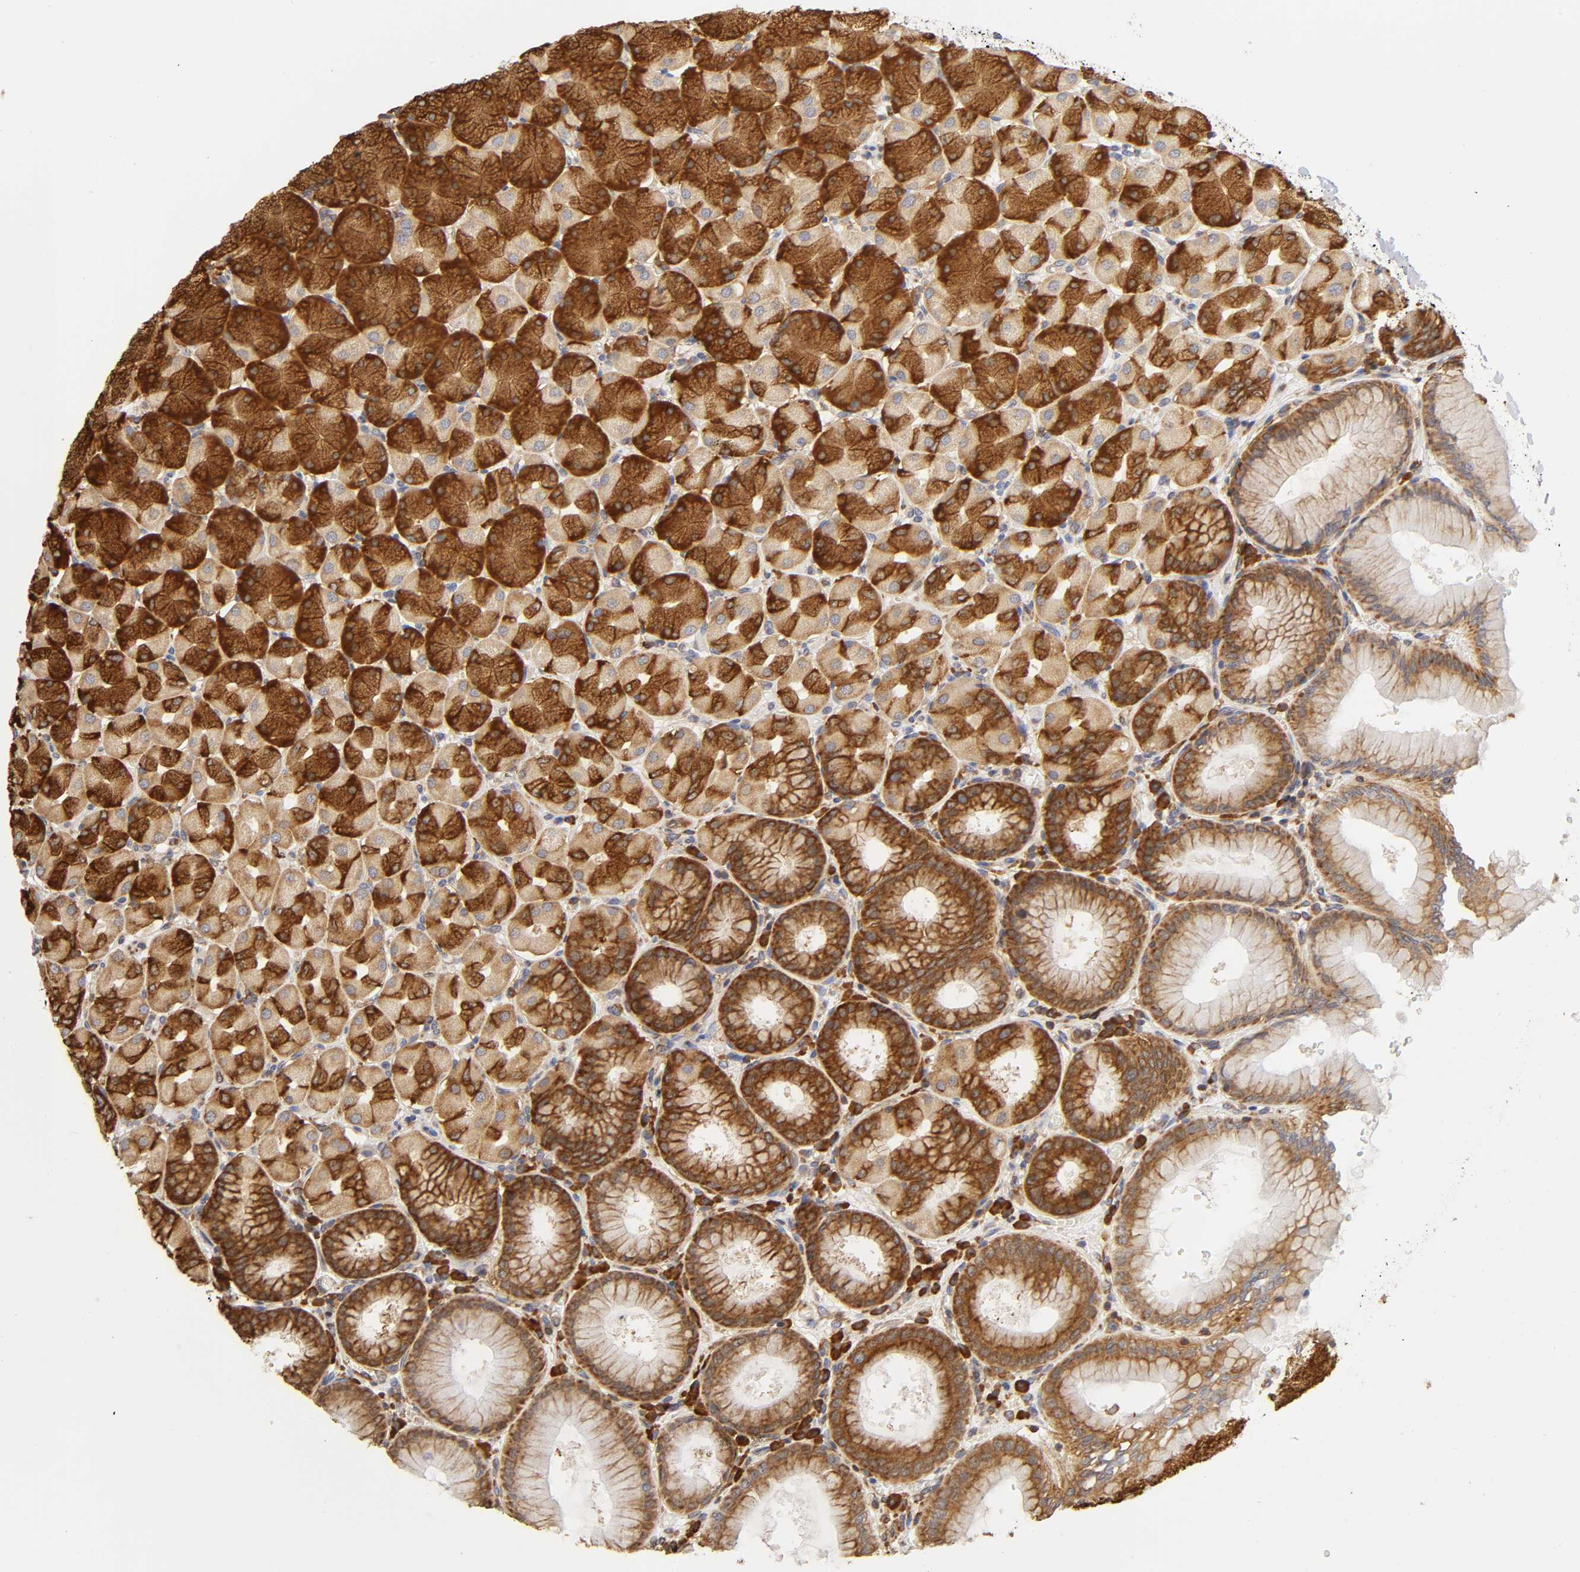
{"staining": {"intensity": "strong", "quantity": ">75%", "location": "cytoplasmic/membranous"}, "tissue": "stomach", "cell_type": "Glandular cells", "image_type": "normal", "snomed": [{"axis": "morphology", "description": "Normal tissue, NOS"}, {"axis": "topography", "description": "Stomach, upper"}], "caption": "Glandular cells show high levels of strong cytoplasmic/membranous staining in about >75% of cells in normal stomach. Immunohistochemistry stains the protein of interest in brown and the nuclei are stained blue.", "gene": "RPL14", "patient": {"sex": "female", "age": 56}}